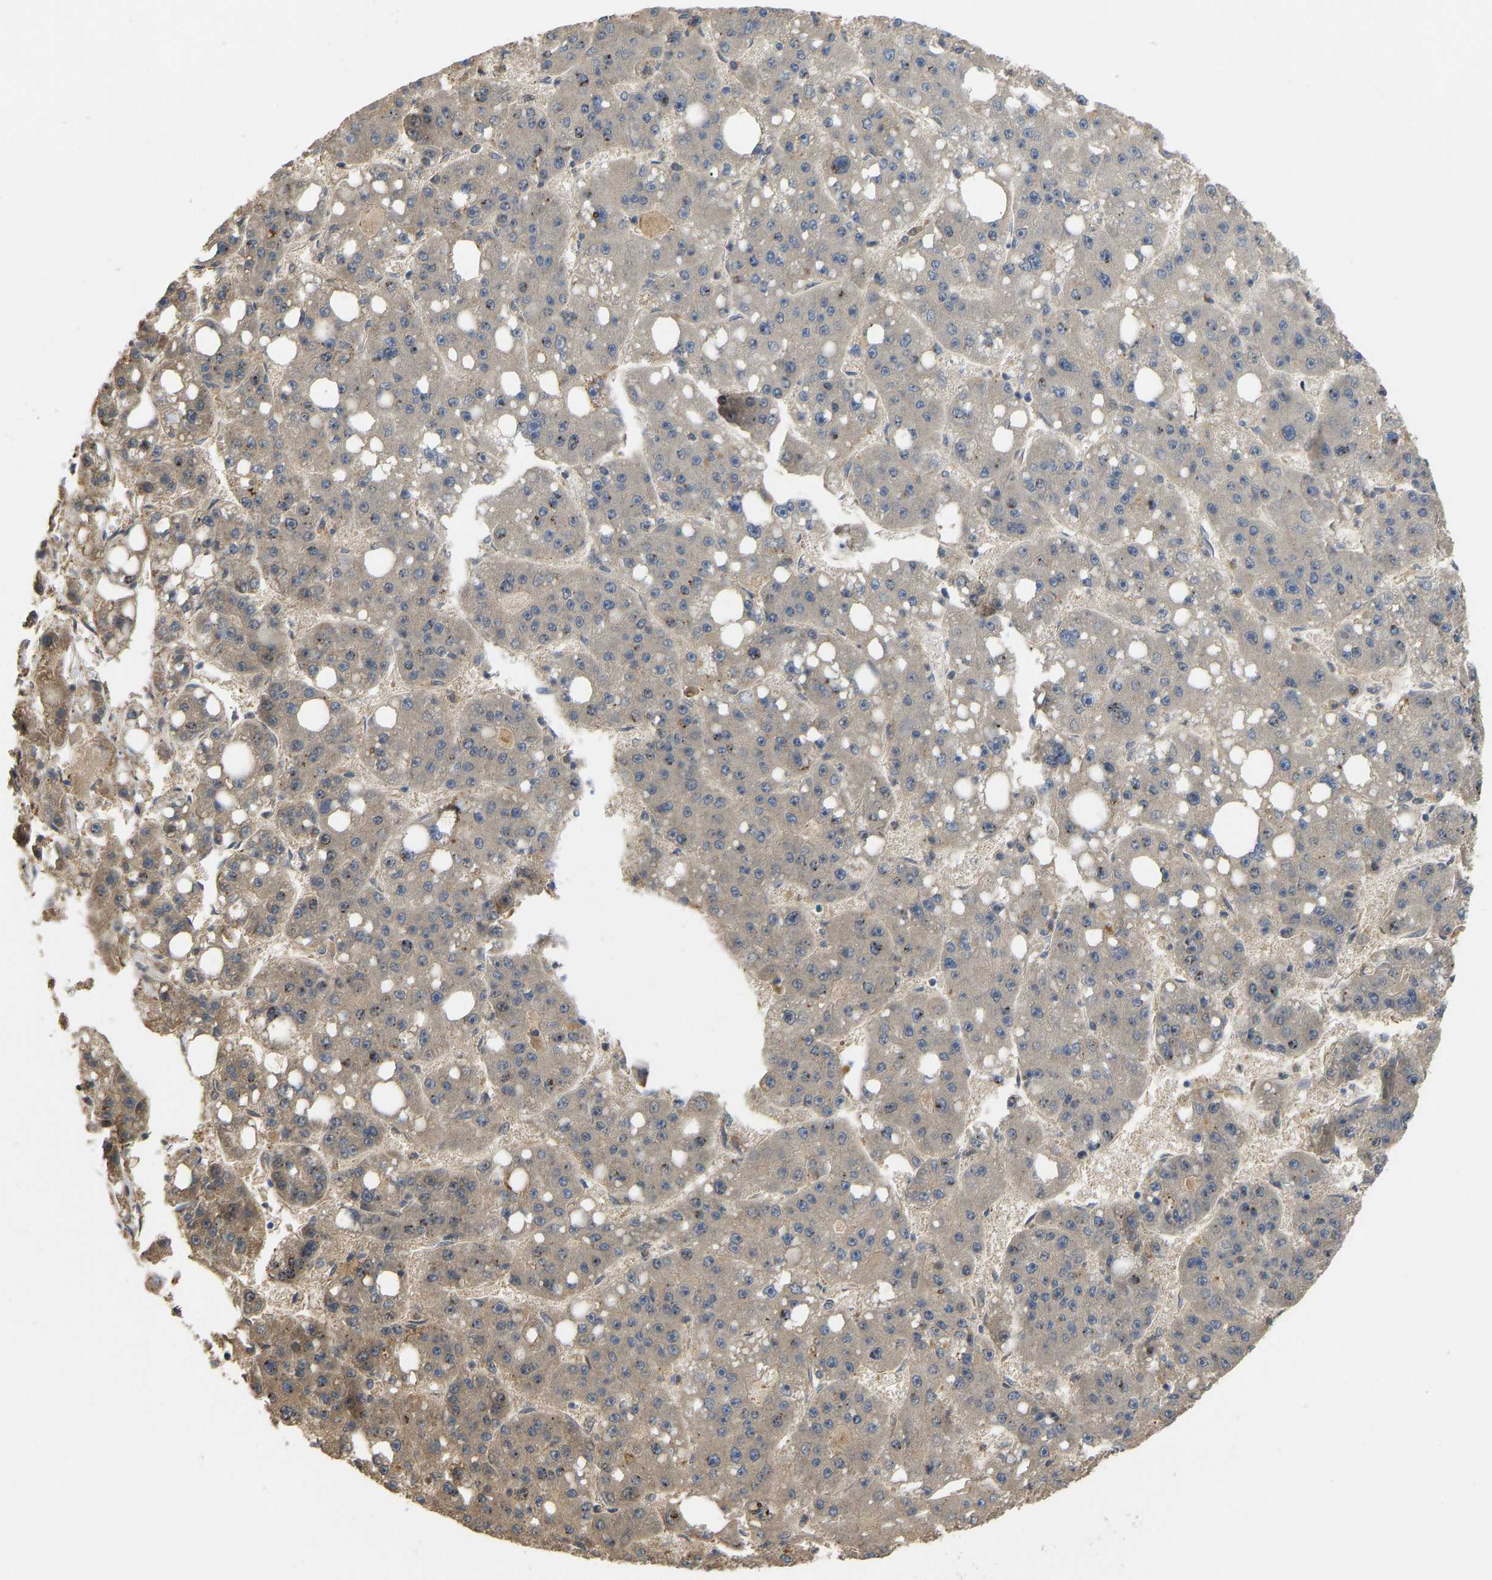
{"staining": {"intensity": "moderate", "quantity": "<25%", "location": "cytoplasmic/membranous,nuclear"}, "tissue": "liver cancer", "cell_type": "Tumor cells", "image_type": "cancer", "snomed": [{"axis": "morphology", "description": "Carcinoma, Hepatocellular, NOS"}, {"axis": "topography", "description": "Liver"}], "caption": "Liver hepatocellular carcinoma tissue reveals moderate cytoplasmic/membranous and nuclear positivity in about <25% of tumor cells, visualized by immunohistochemistry.", "gene": "VCPKMT", "patient": {"sex": "female", "age": 61}}